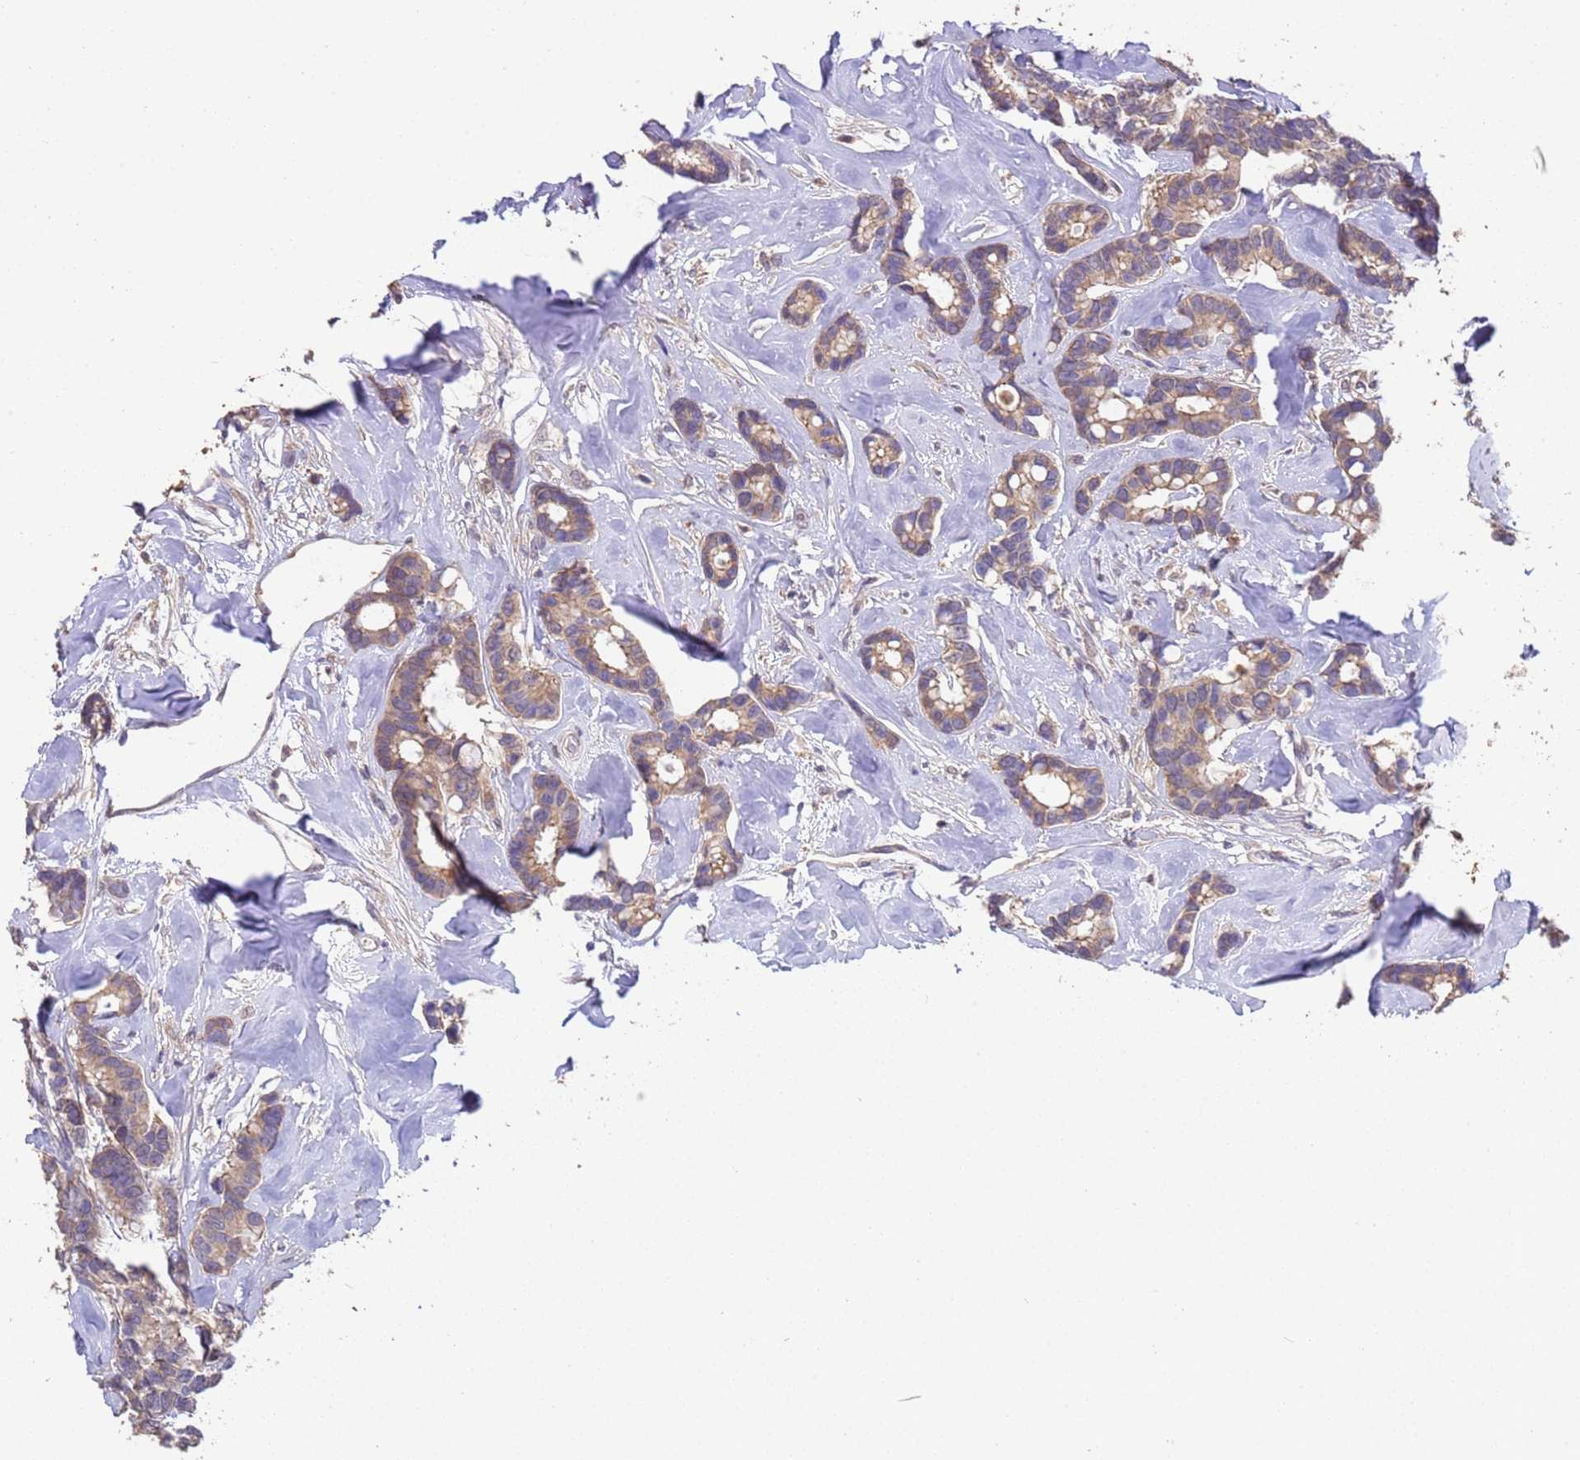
{"staining": {"intensity": "weak", "quantity": "25%-75%", "location": "cytoplasmic/membranous"}, "tissue": "breast cancer", "cell_type": "Tumor cells", "image_type": "cancer", "snomed": [{"axis": "morphology", "description": "Duct carcinoma"}, {"axis": "topography", "description": "Breast"}], "caption": "This is an image of immunohistochemistry (IHC) staining of breast cancer, which shows weak staining in the cytoplasmic/membranous of tumor cells.", "gene": "NPHP1", "patient": {"sex": "female", "age": 87}}